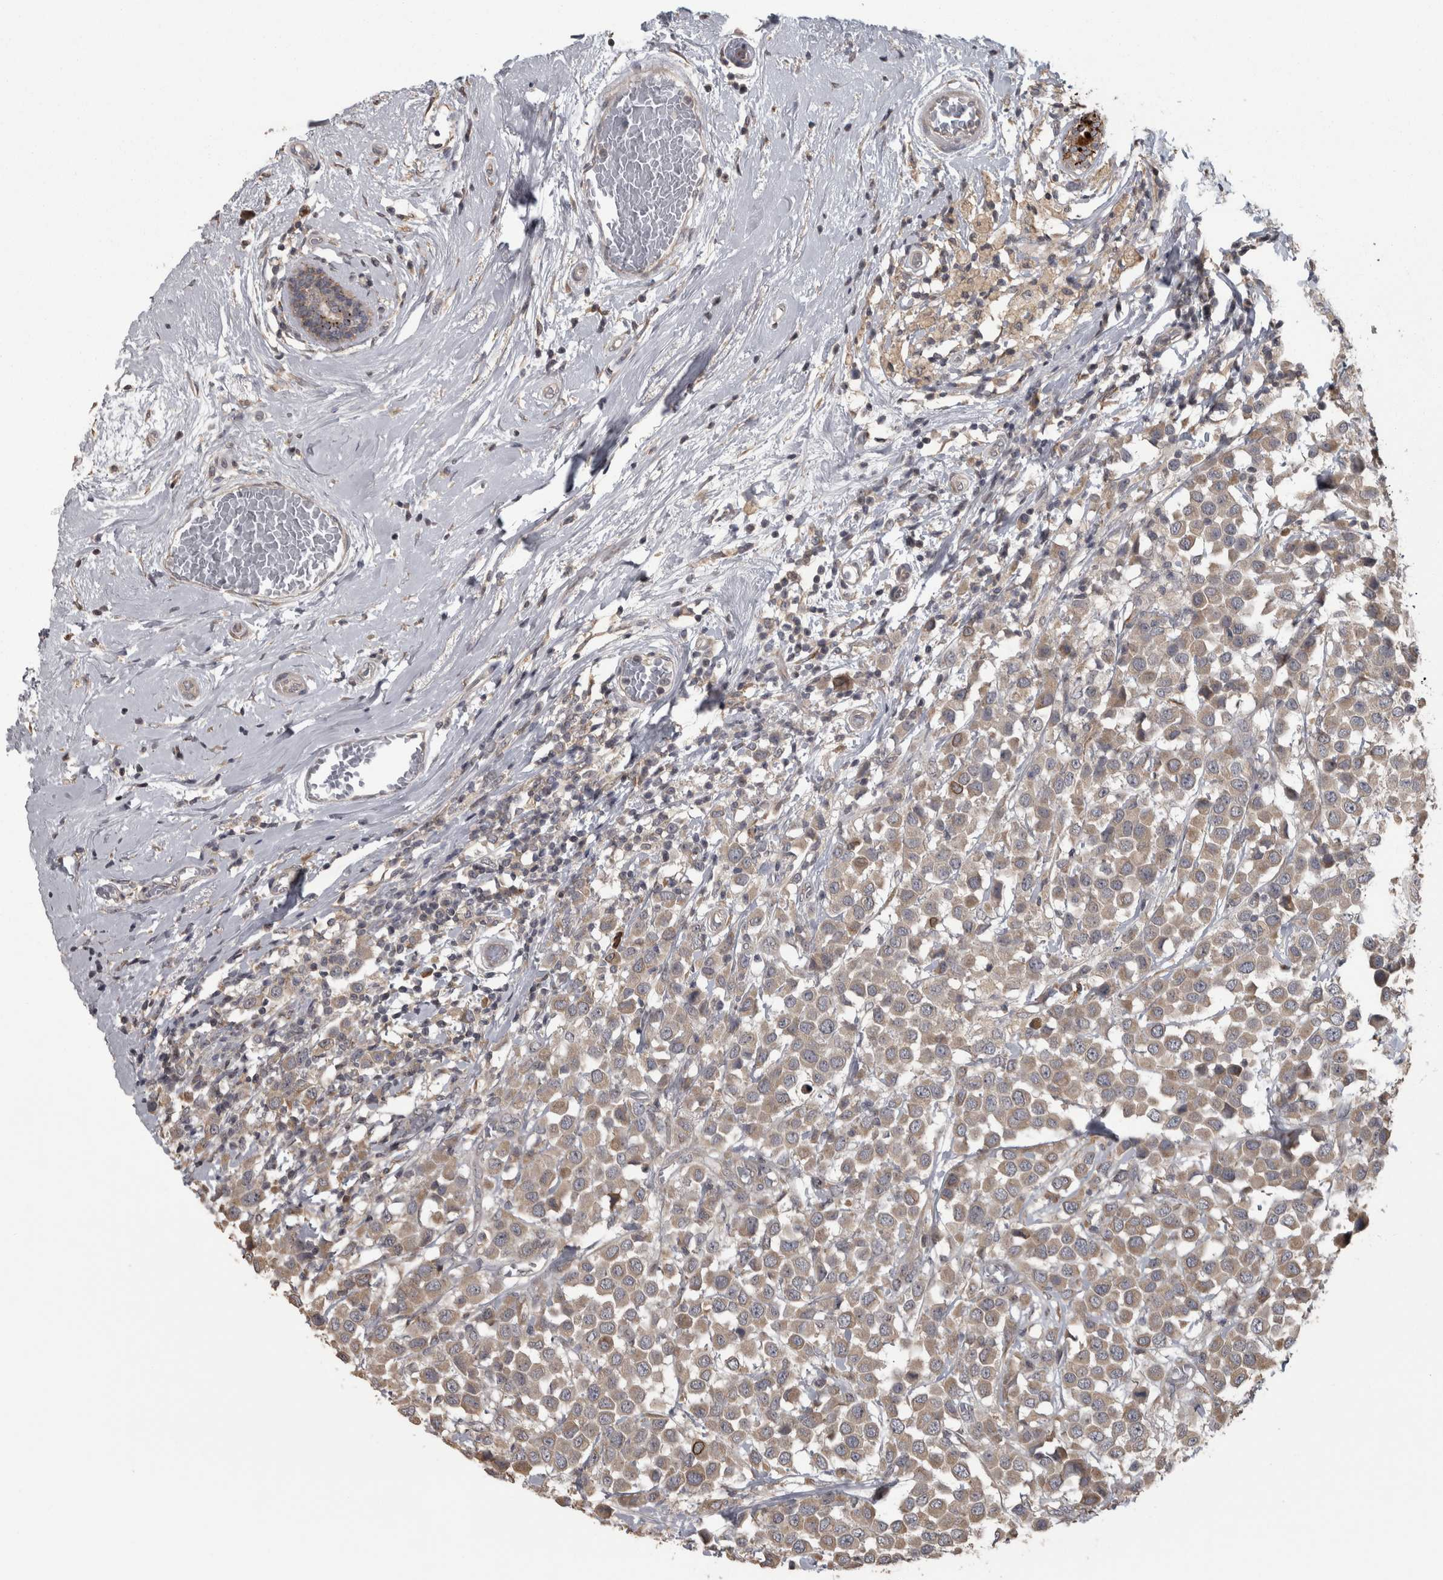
{"staining": {"intensity": "weak", "quantity": ">75%", "location": "cytoplasmic/membranous"}, "tissue": "breast cancer", "cell_type": "Tumor cells", "image_type": "cancer", "snomed": [{"axis": "morphology", "description": "Duct carcinoma"}, {"axis": "topography", "description": "Breast"}], "caption": "A brown stain shows weak cytoplasmic/membranous positivity of a protein in breast cancer (intraductal carcinoma) tumor cells.", "gene": "RAB29", "patient": {"sex": "female", "age": 61}}